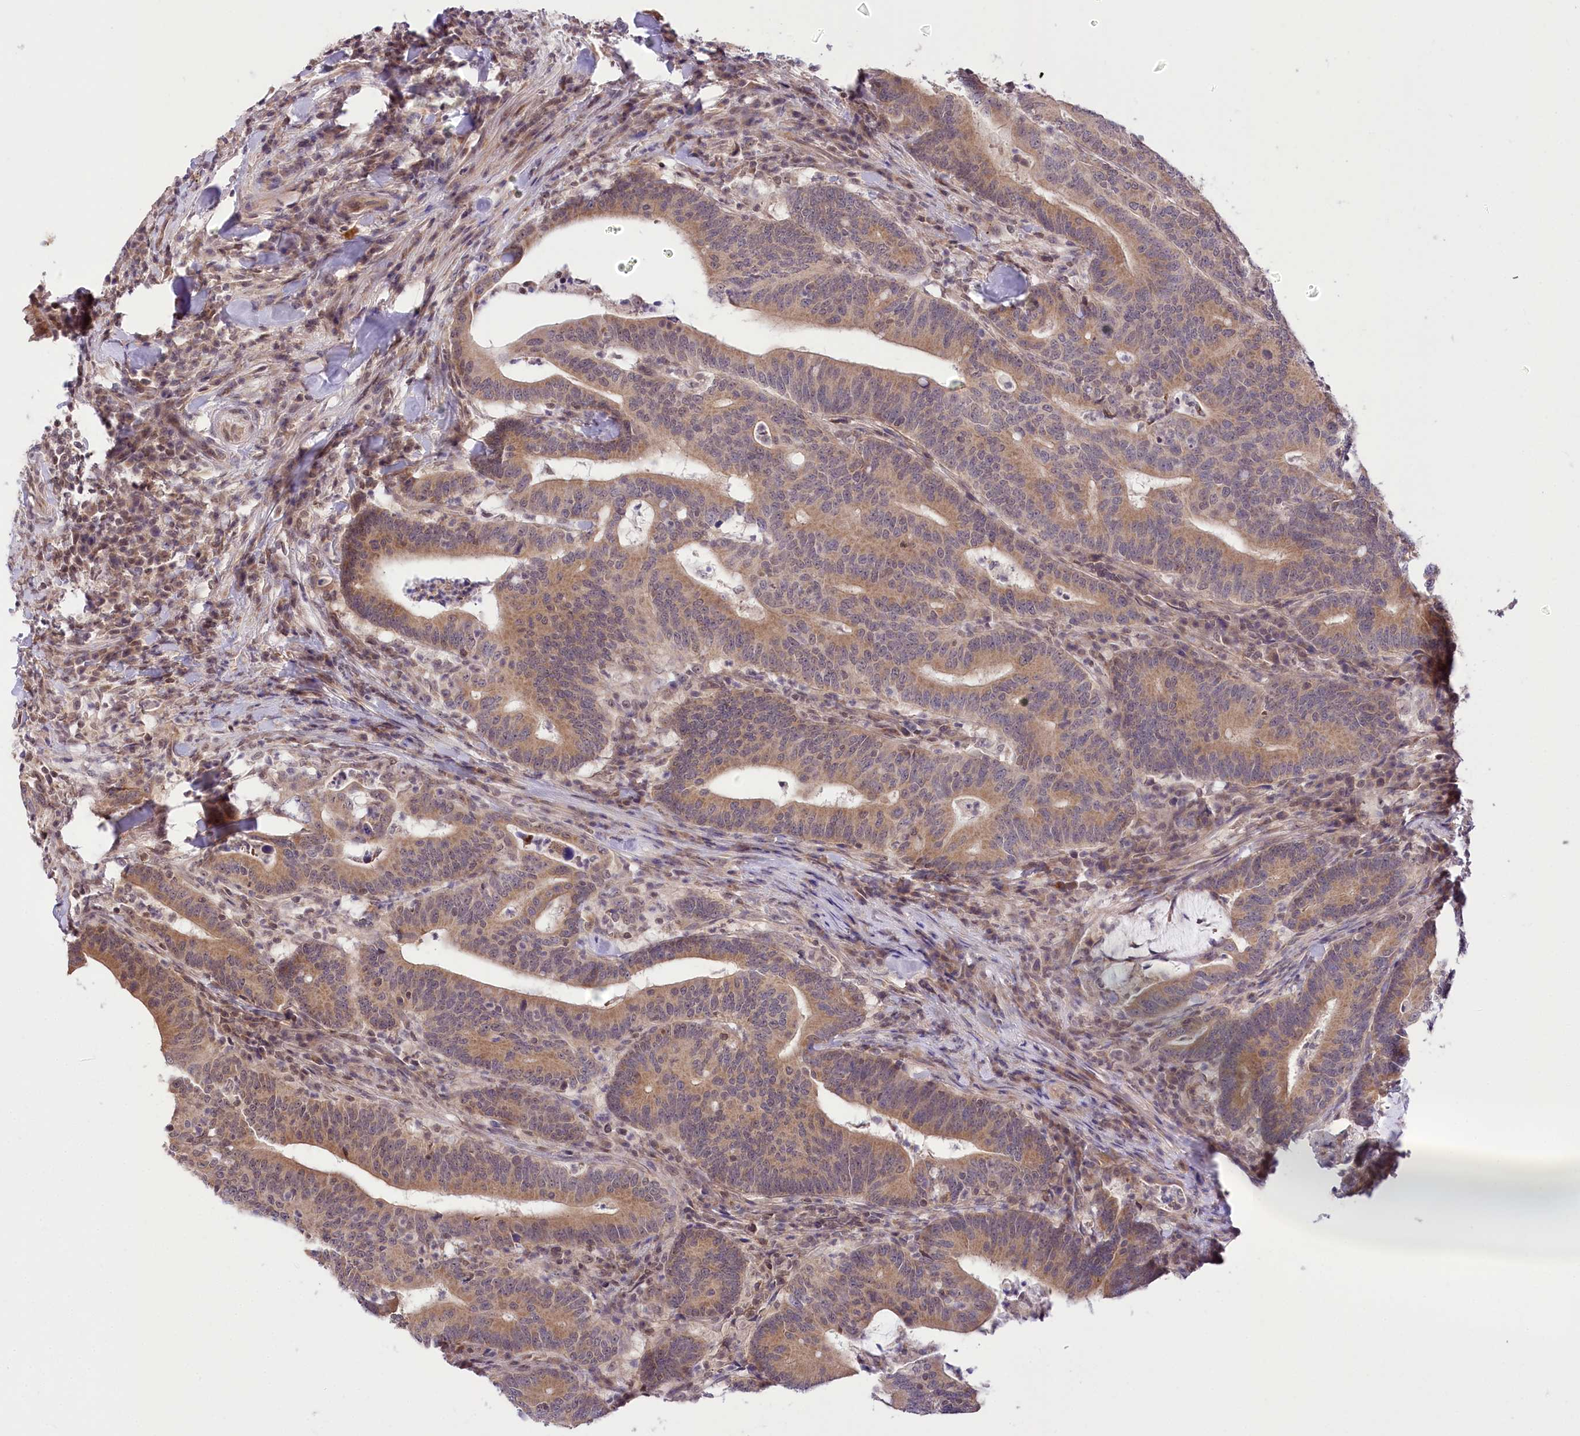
{"staining": {"intensity": "moderate", "quantity": ">75%", "location": "cytoplasmic/membranous"}, "tissue": "colorectal cancer", "cell_type": "Tumor cells", "image_type": "cancer", "snomed": [{"axis": "morphology", "description": "Adenocarcinoma, NOS"}, {"axis": "topography", "description": "Colon"}], "caption": "IHC image of neoplastic tissue: human colorectal cancer stained using immunohistochemistry (IHC) demonstrates medium levels of moderate protein expression localized specifically in the cytoplasmic/membranous of tumor cells, appearing as a cytoplasmic/membranous brown color.", "gene": "ZMAT2", "patient": {"sex": "female", "age": 66}}